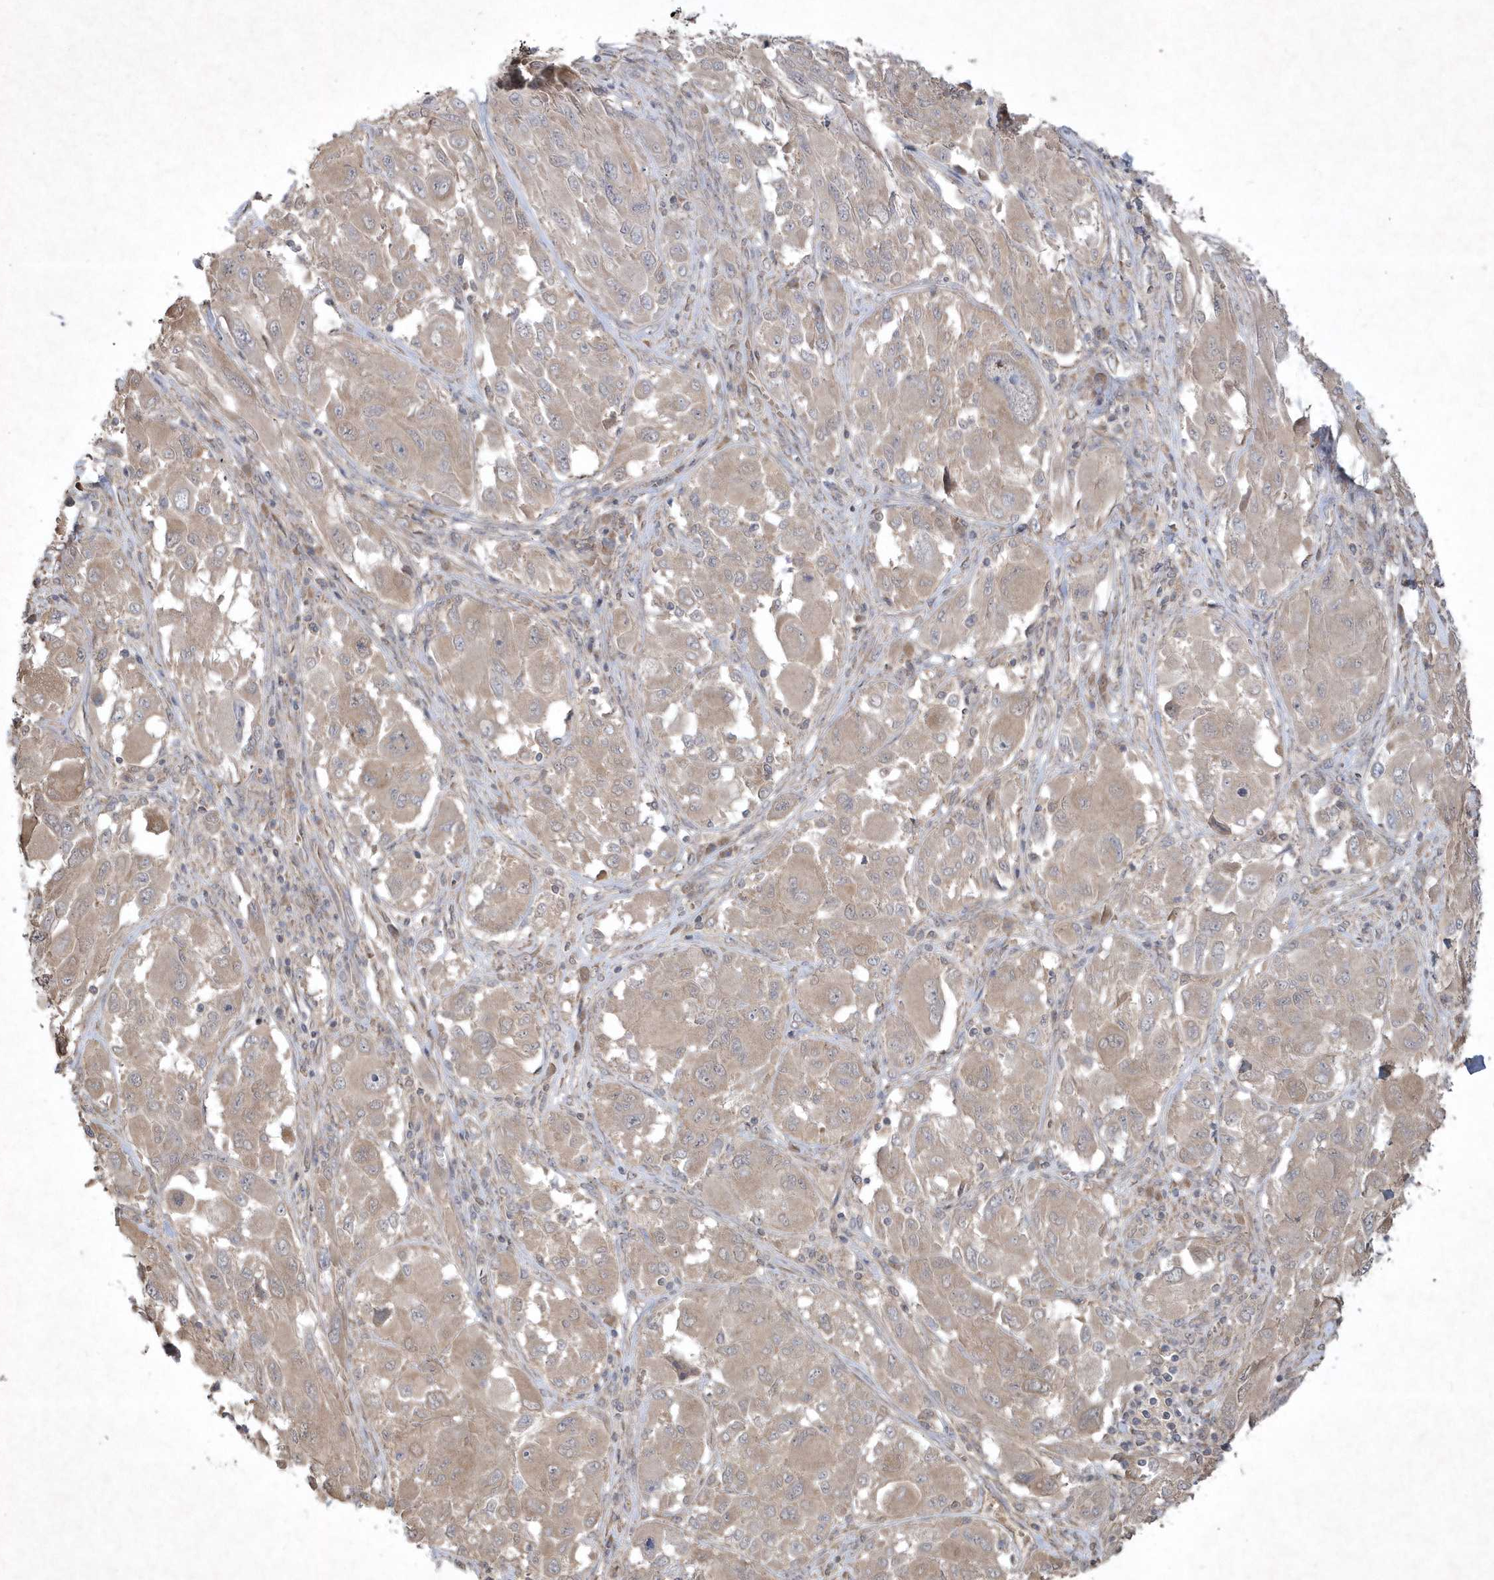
{"staining": {"intensity": "weak", "quantity": "<25%", "location": "cytoplasmic/membranous"}, "tissue": "melanoma", "cell_type": "Tumor cells", "image_type": "cancer", "snomed": [{"axis": "morphology", "description": "Malignant melanoma, NOS"}, {"axis": "topography", "description": "Skin"}], "caption": "Human malignant melanoma stained for a protein using IHC reveals no staining in tumor cells.", "gene": "AKR7A2", "patient": {"sex": "female", "age": 91}}